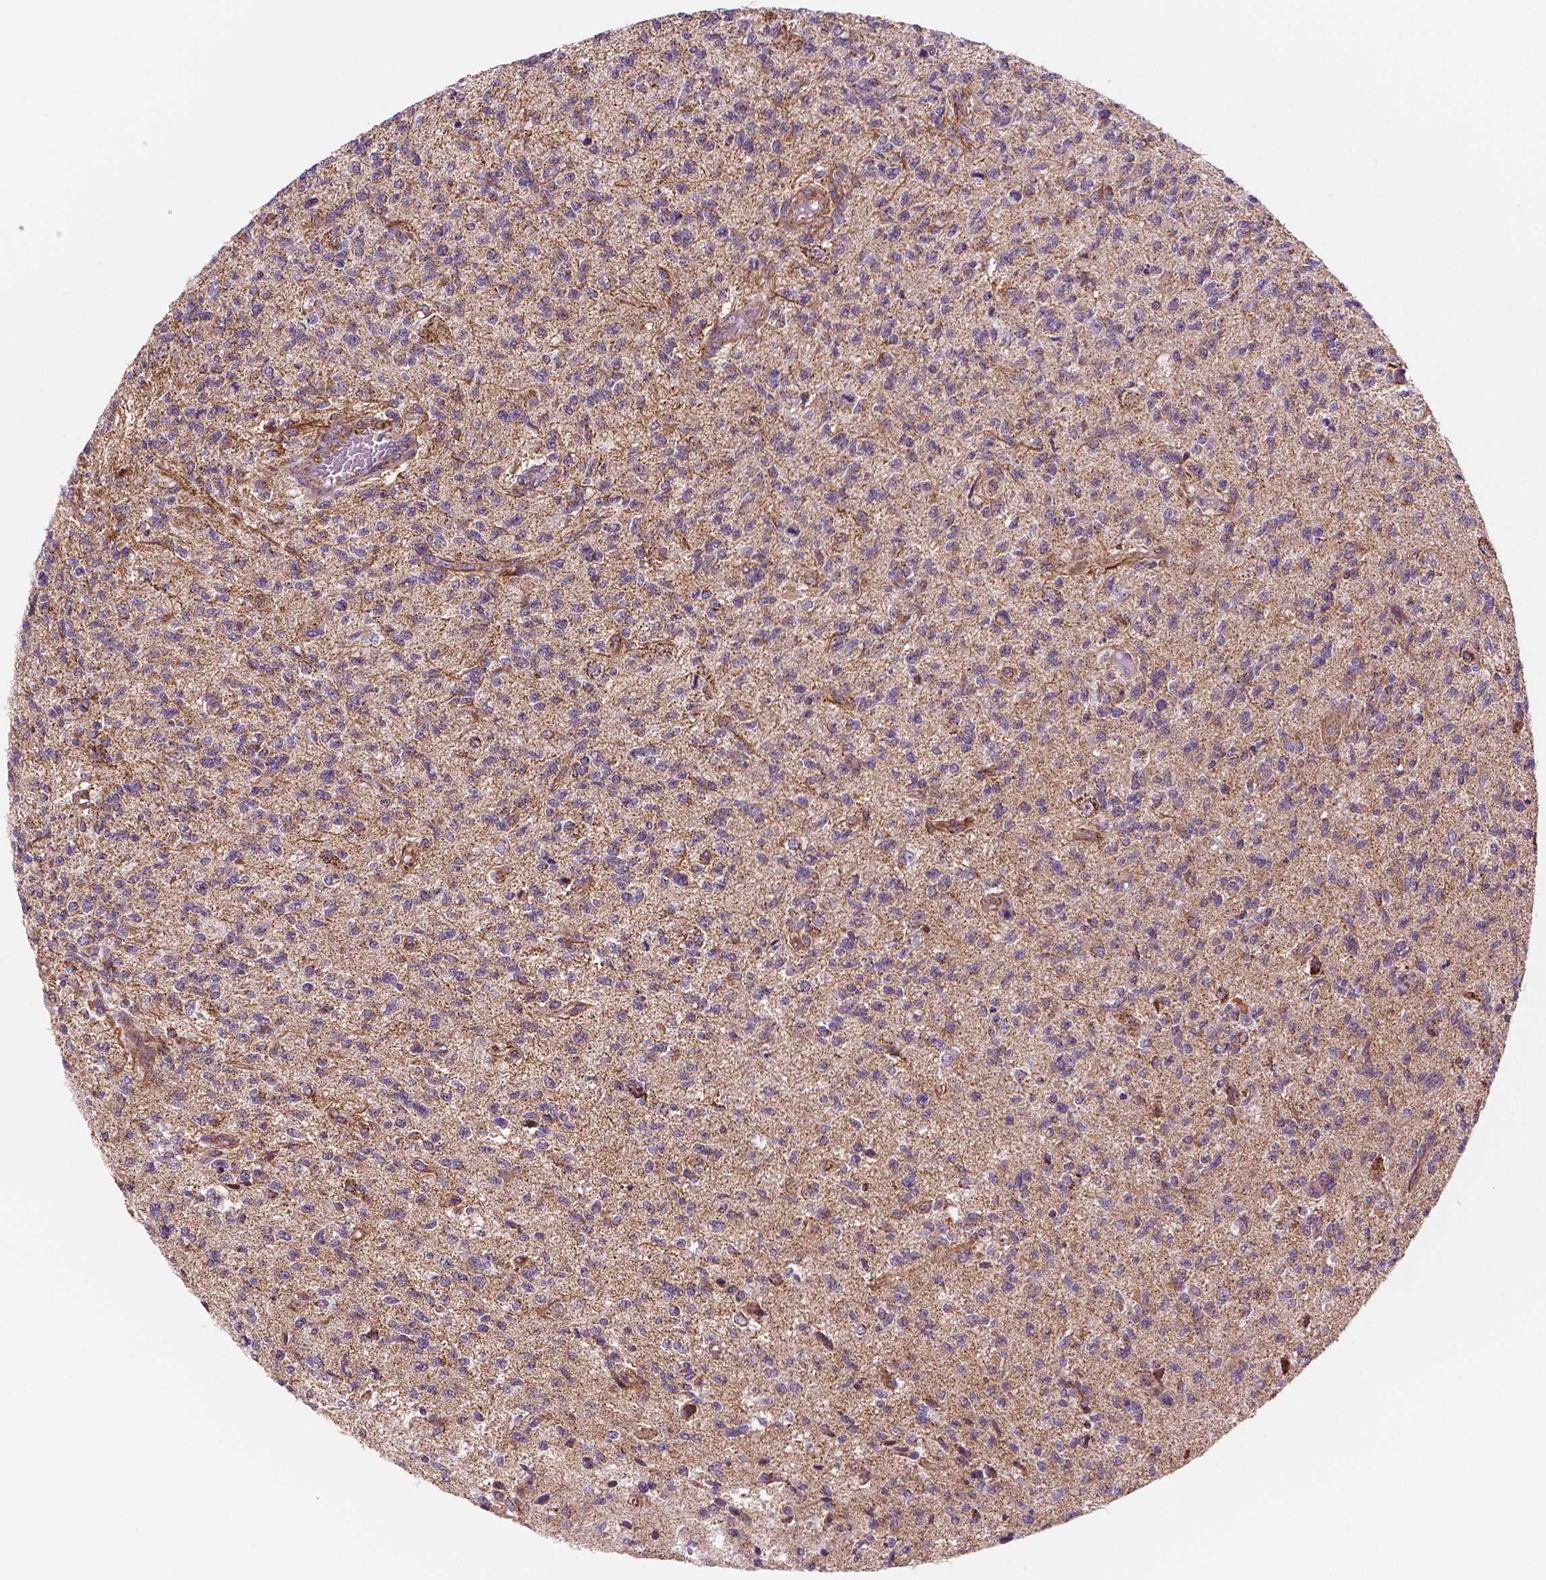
{"staining": {"intensity": "weak", "quantity": "<25%", "location": "cytoplasmic/membranous"}, "tissue": "glioma", "cell_type": "Tumor cells", "image_type": "cancer", "snomed": [{"axis": "morphology", "description": "Glioma, malignant, High grade"}, {"axis": "topography", "description": "Brain"}], "caption": "High power microscopy photomicrograph of an immunohistochemistry image of glioma, revealing no significant positivity in tumor cells.", "gene": "GEMIN4", "patient": {"sex": "male", "age": 56}}